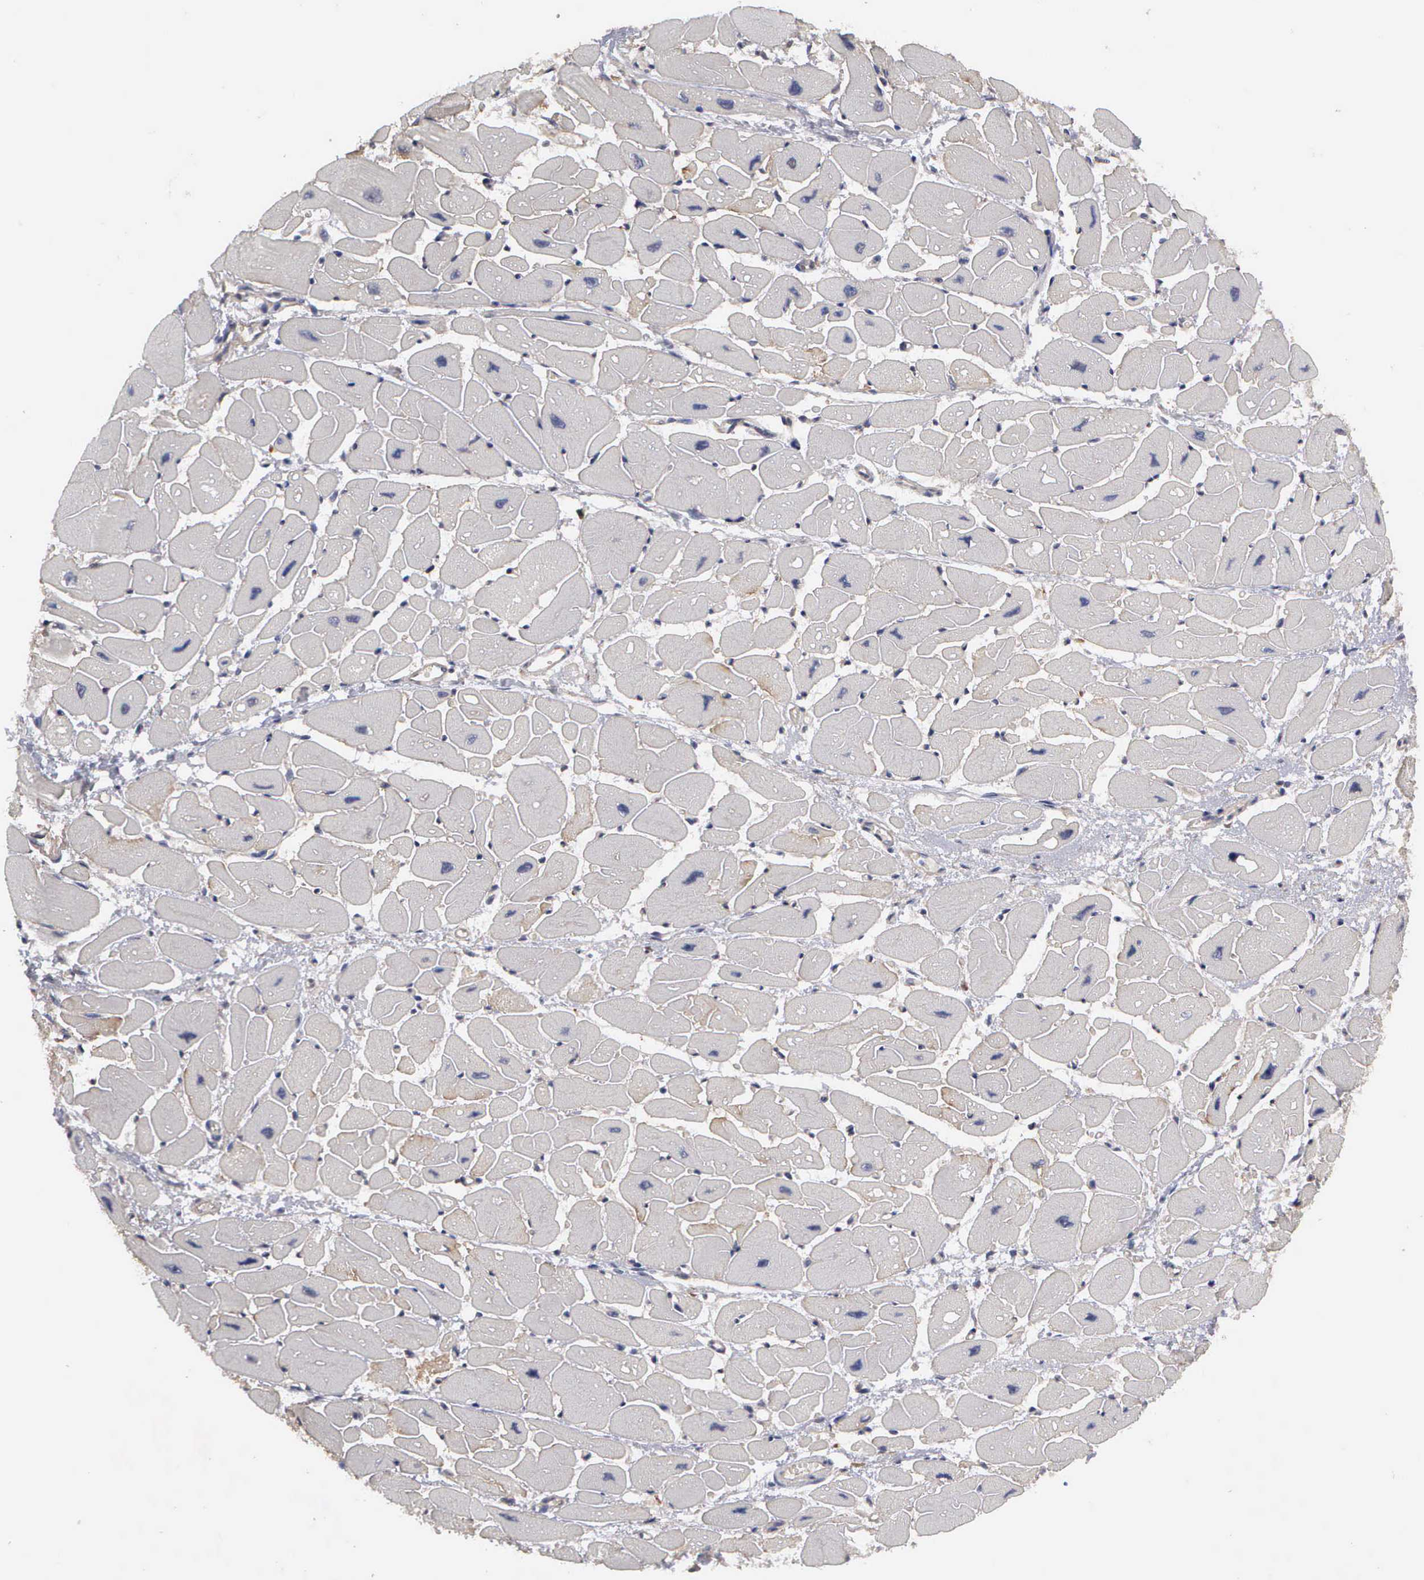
{"staining": {"intensity": "negative", "quantity": "none", "location": "none"}, "tissue": "heart muscle", "cell_type": "Cardiomyocytes", "image_type": "normal", "snomed": [{"axis": "morphology", "description": "Normal tissue, NOS"}, {"axis": "topography", "description": "Heart"}], "caption": "Immunohistochemistry (IHC) of normal heart muscle demonstrates no expression in cardiomyocytes.", "gene": "ZBTB33", "patient": {"sex": "female", "age": 54}}